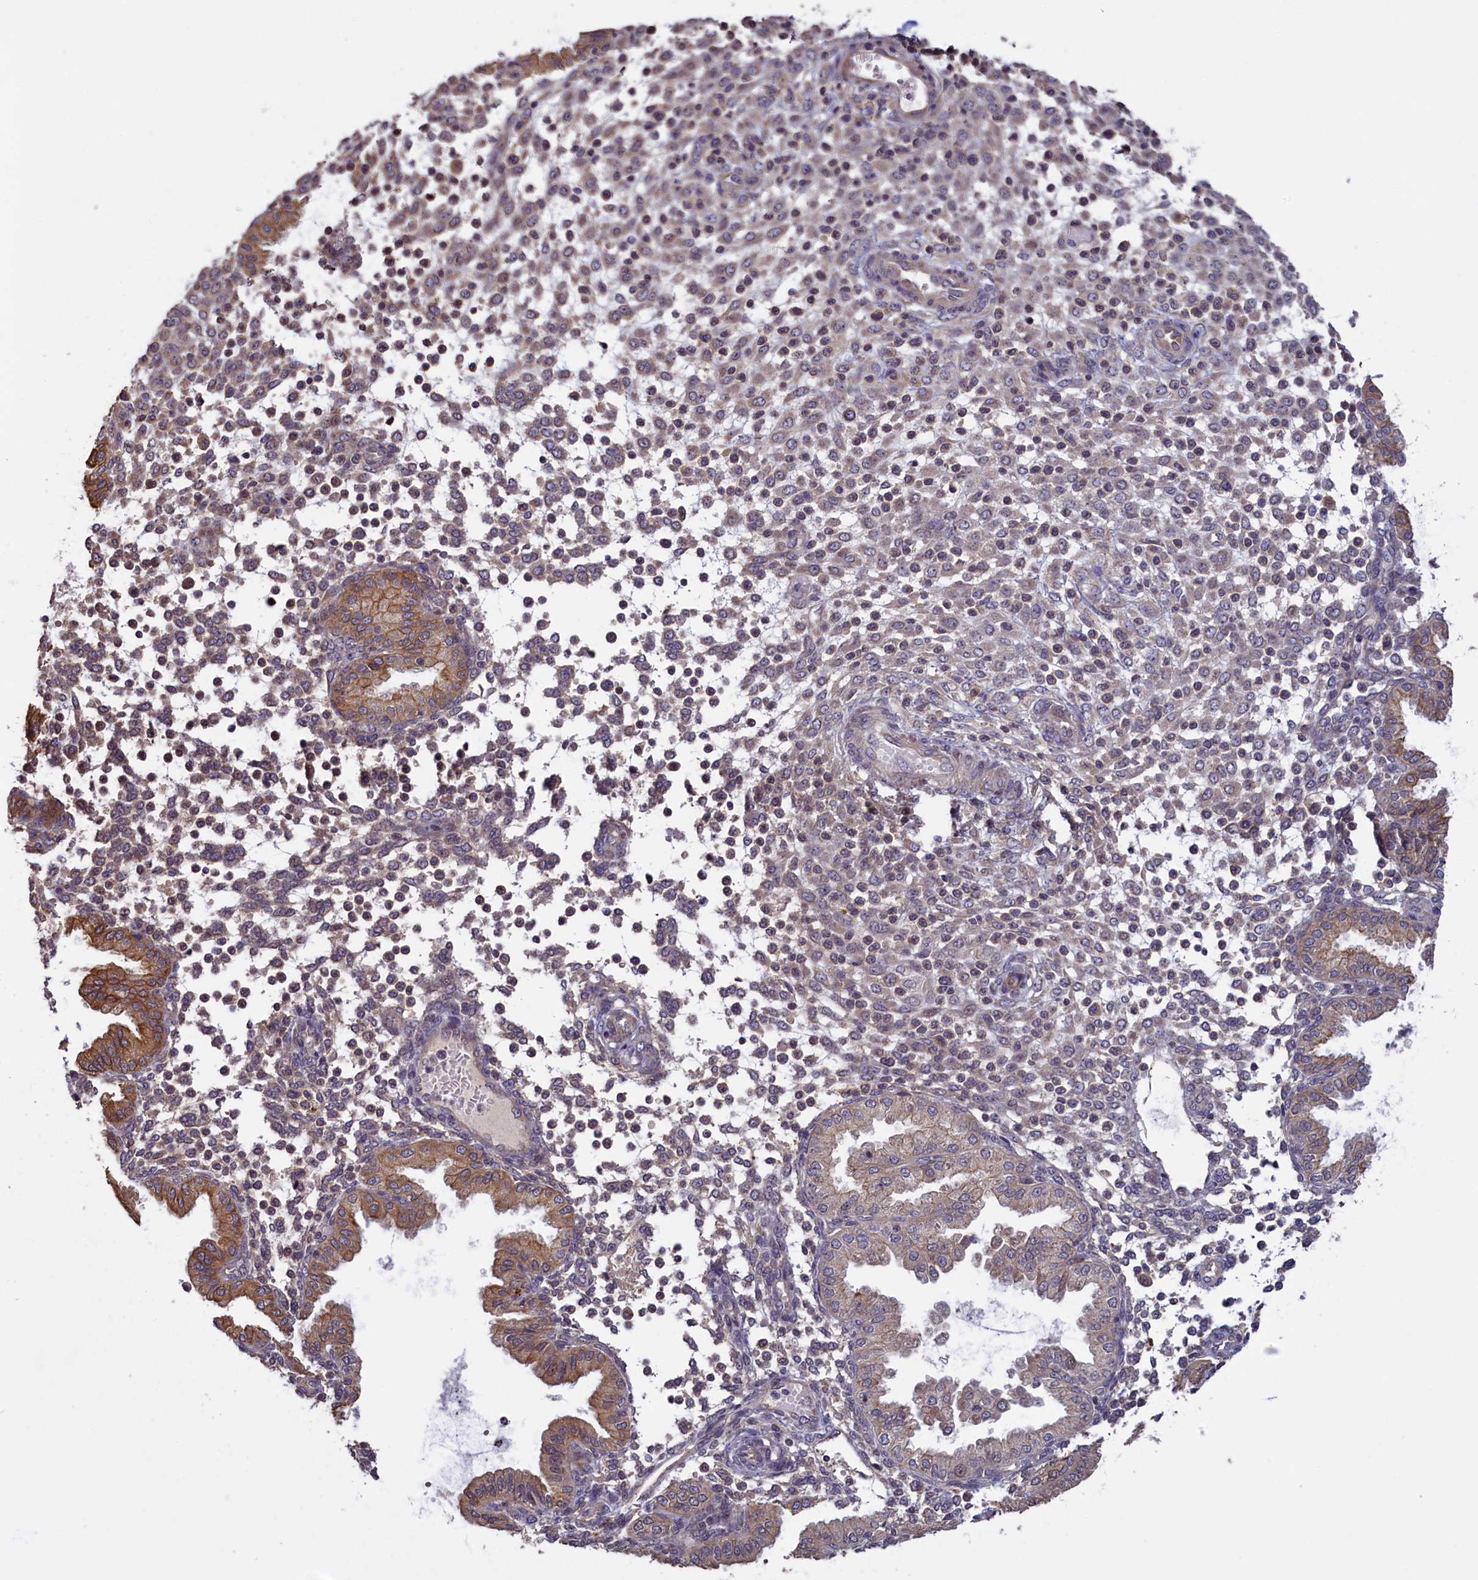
{"staining": {"intensity": "weak", "quantity": "<25%", "location": "cytoplasmic/membranous"}, "tissue": "endometrium", "cell_type": "Cells in endometrial stroma", "image_type": "normal", "snomed": [{"axis": "morphology", "description": "Normal tissue, NOS"}, {"axis": "topography", "description": "Endometrium"}], "caption": "IHC histopathology image of normal endometrium: human endometrium stained with DAB (3,3'-diaminobenzidine) displays no significant protein staining in cells in endometrial stroma. Brightfield microscopy of immunohistochemistry (IHC) stained with DAB (3,3'-diaminobenzidine) (brown) and hematoxylin (blue), captured at high magnification.", "gene": "DENND1B", "patient": {"sex": "female", "age": 53}}